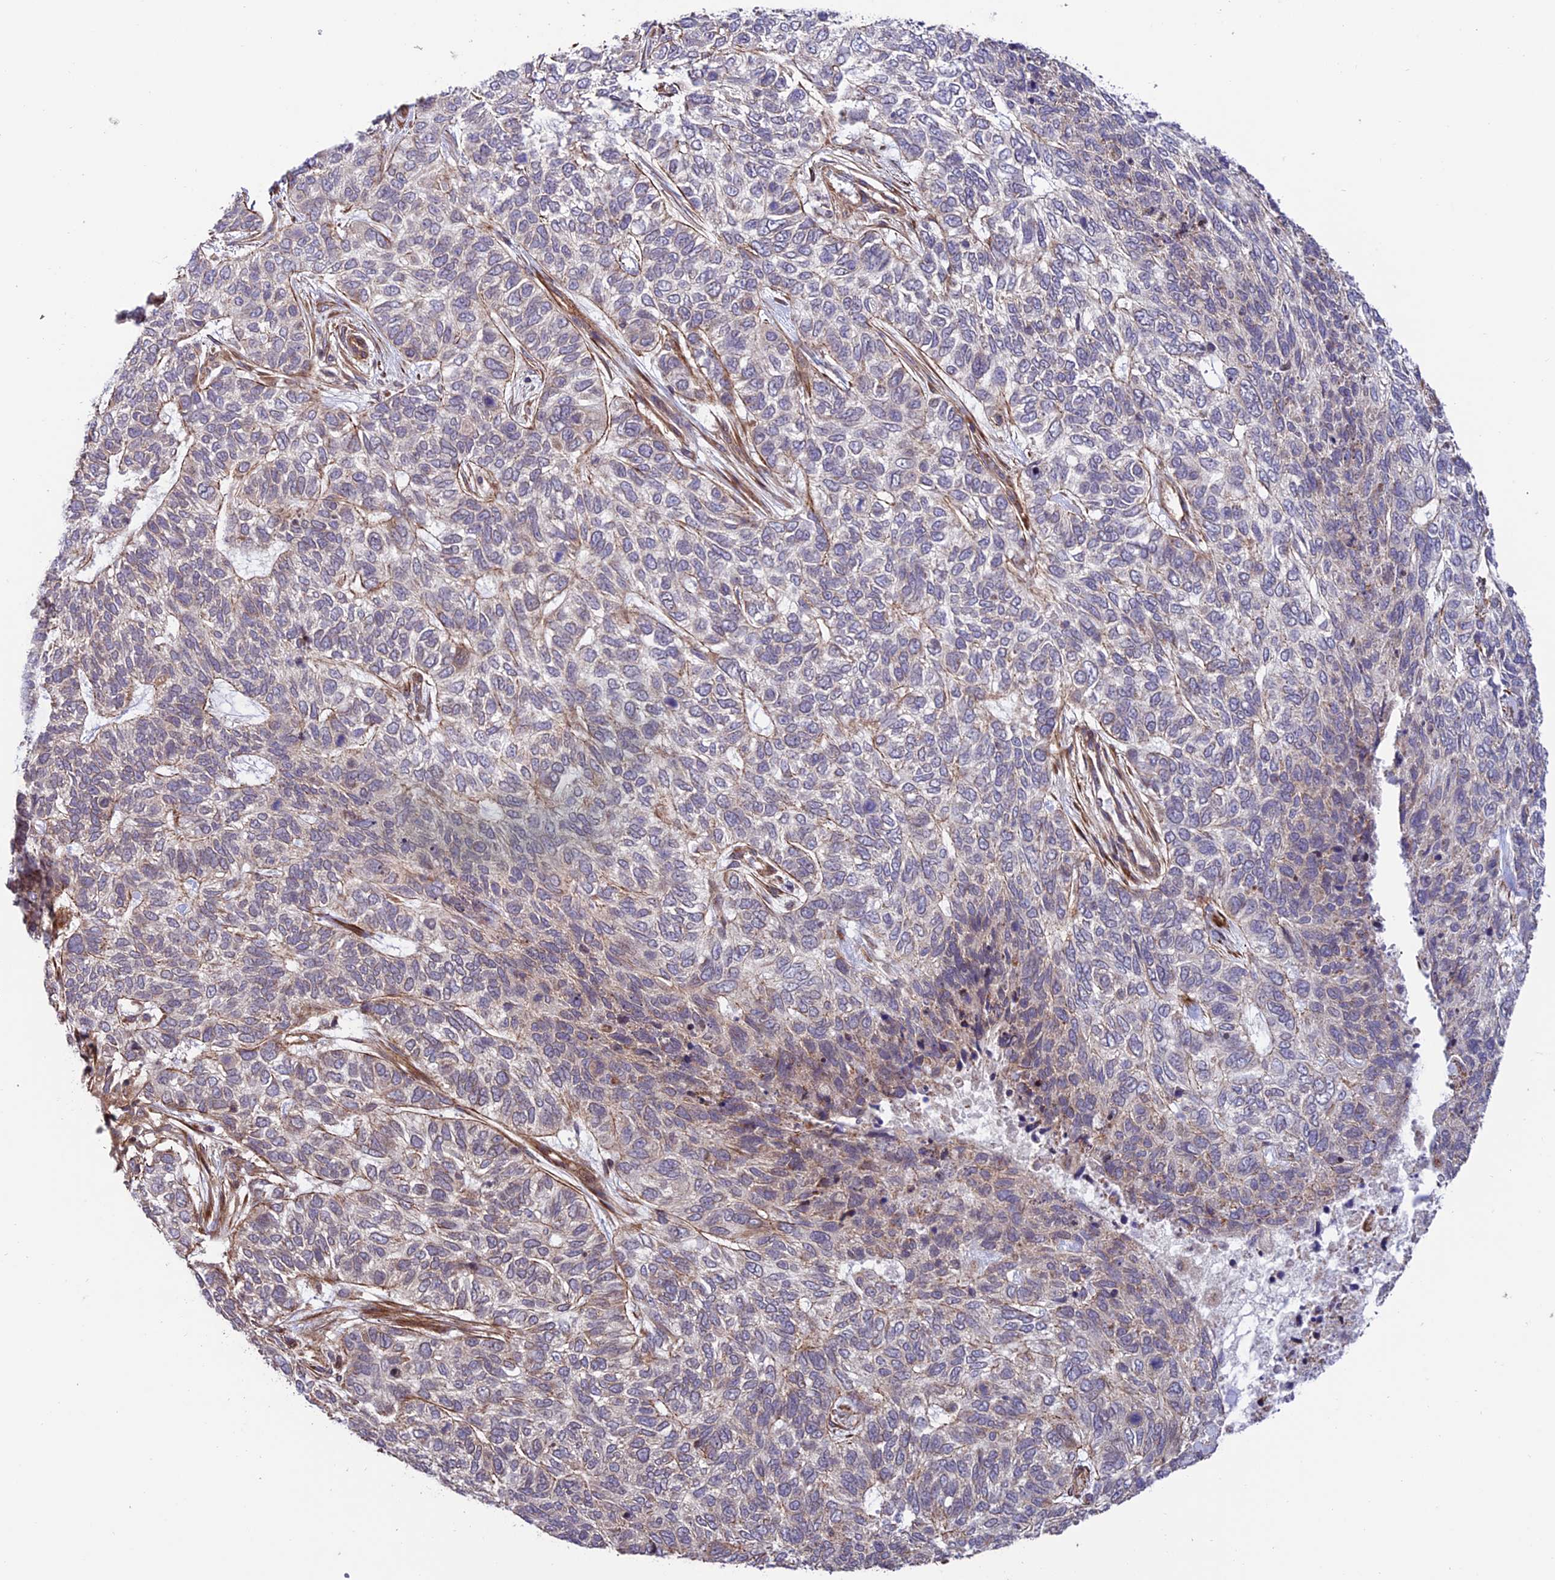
{"staining": {"intensity": "negative", "quantity": "none", "location": "none"}, "tissue": "skin cancer", "cell_type": "Tumor cells", "image_type": "cancer", "snomed": [{"axis": "morphology", "description": "Basal cell carcinoma"}, {"axis": "topography", "description": "Skin"}], "caption": "Tumor cells show no significant protein staining in skin cancer.", "gene": "TNIP3", "patient": {"sex": "female", "age": 65}}